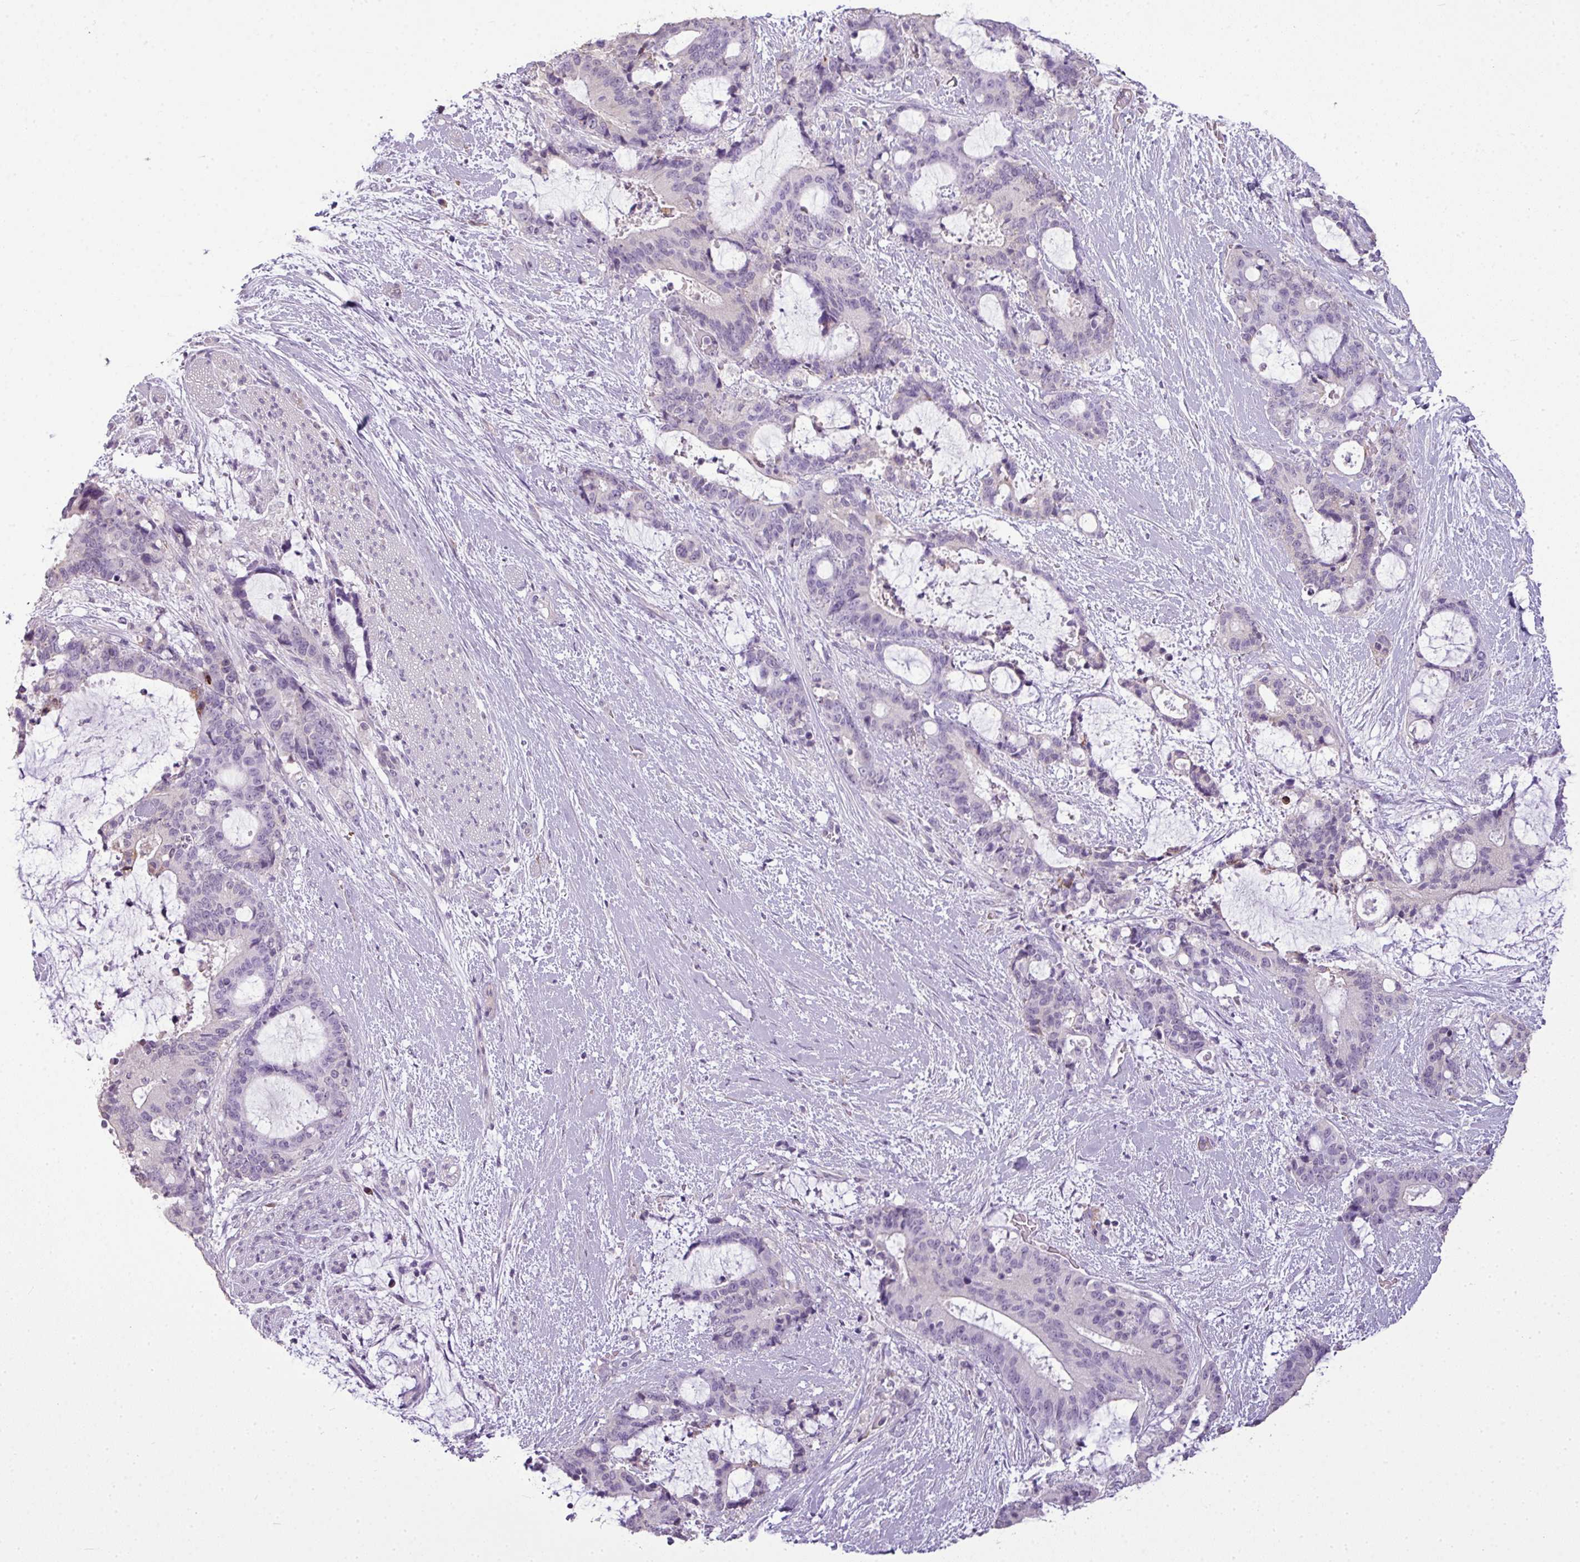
{"staining": {"intensity": "negative", "quantity": "none", "location": "none"}, "tissue": "liver cancer", "cell_type": "Tumor cells", "image_type": "cancer", "snomed": [{"axis": "morphology", "description": "Normal tissue, NOS"}, {"axis": "morphology", "description": "Cholangiocarcinoma"}, {"axis": "topography", "description": "Liver"}, {"axis": "topography", "description": "Peripheral nerve tissue"}], "caption": "Histopathology image shows no protein staining in tumor cells of liver cancer tissue.", "gene": "LY9", "patient": {"sex": "female", "age": 73}}